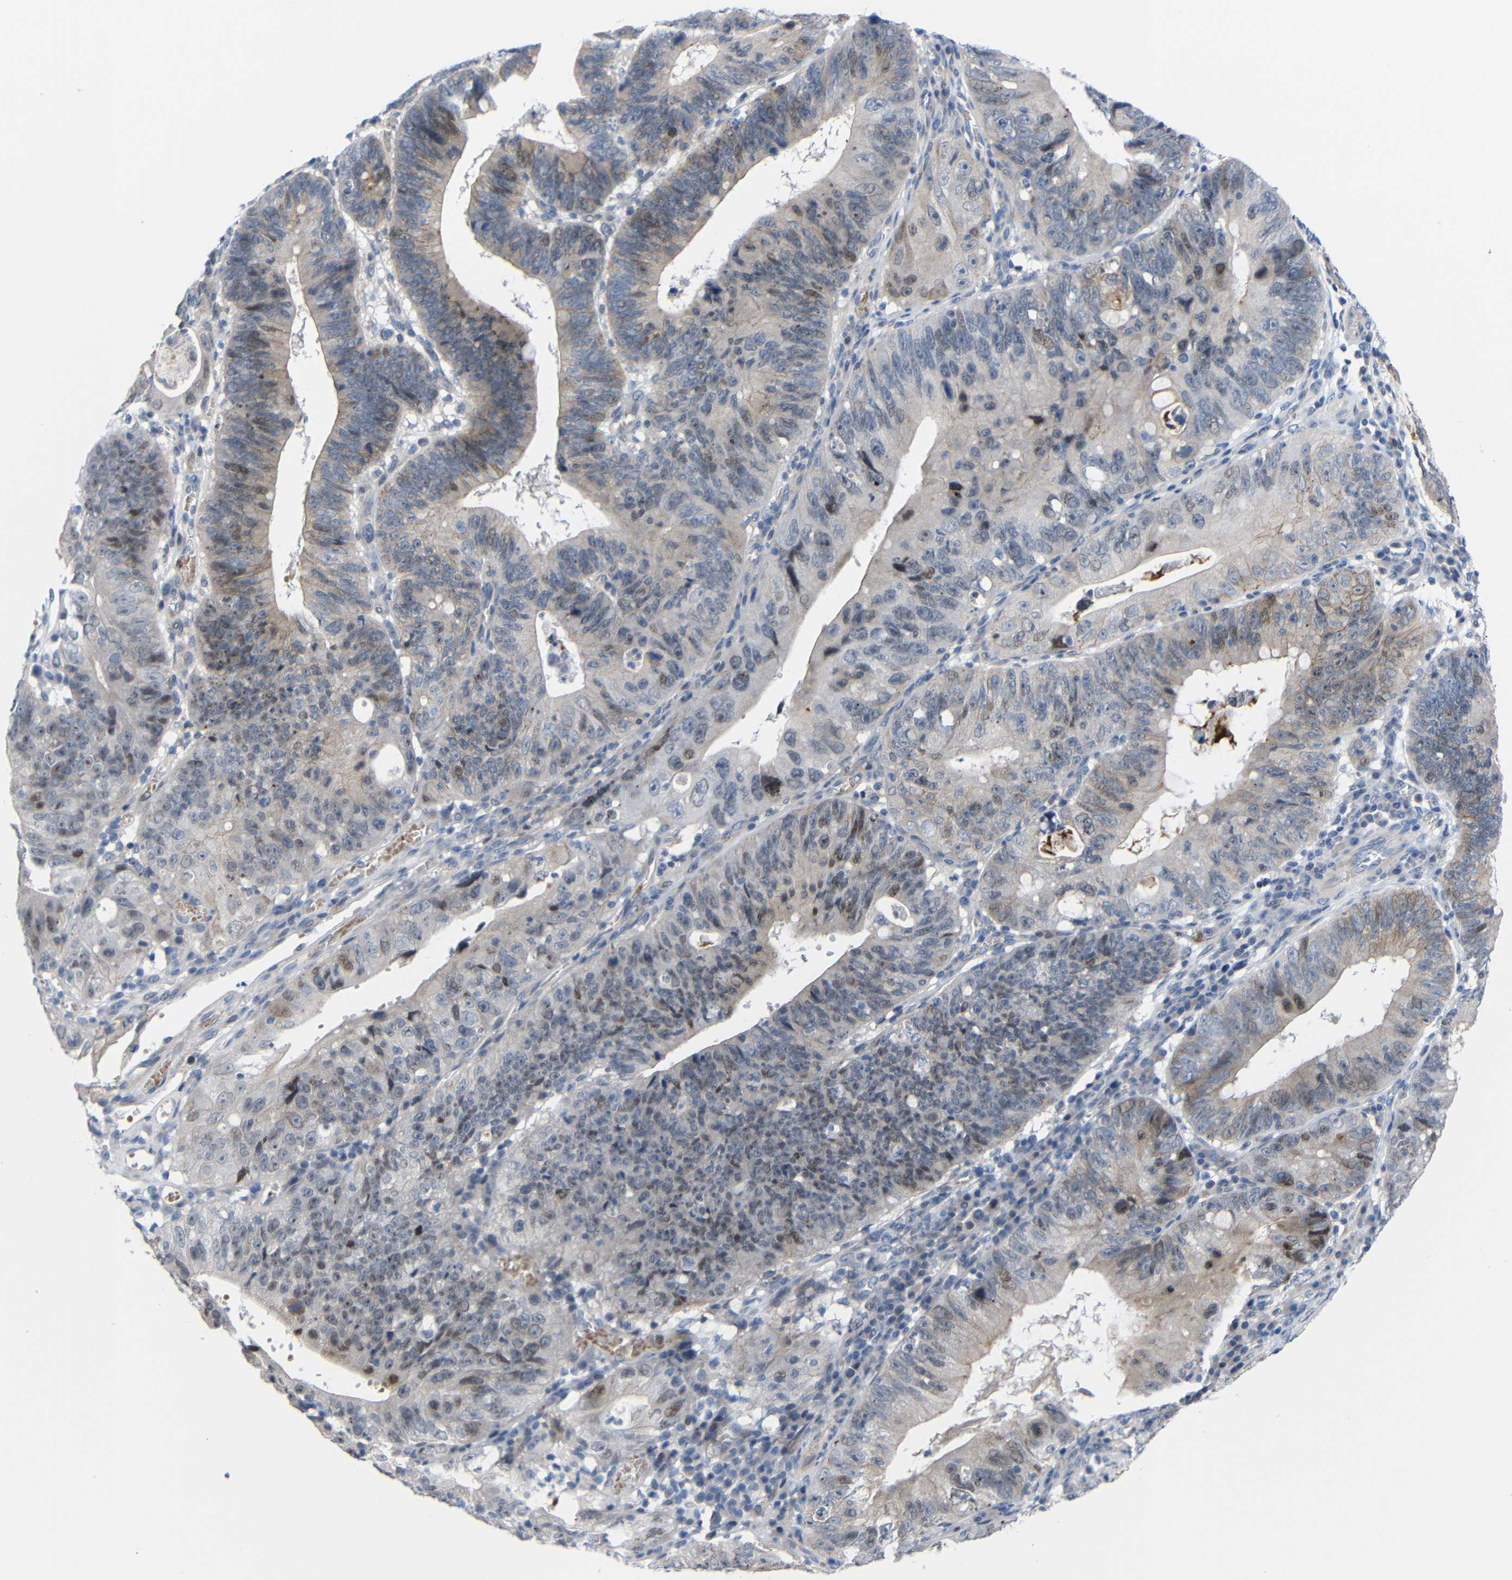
{"staining": {"intensity": "moderate", "quantity": "25%-75%", "location": "cytoplasmic/membranous,nuclear"}, "tissue": "stomach cancer", "cell_type": "Tumor cells", "image_type": "cancer", "snomed": [{"axis": "morphology", "description": "Adenocarcinoma, NOS"}, {"axis": "topography", "description": "Stomach"}], "caption": "Immunohistochemistry (IHC) micrograph of human adenocarcinoma (stomach) stained for a protein (brown), which shows medium levels of moderate cytoplasmic/membranous and nuclear positivity in about 25%-75% of tumor cells.", "gene": "CMTM1", "patient": {"sex": "male", "age": 59}}